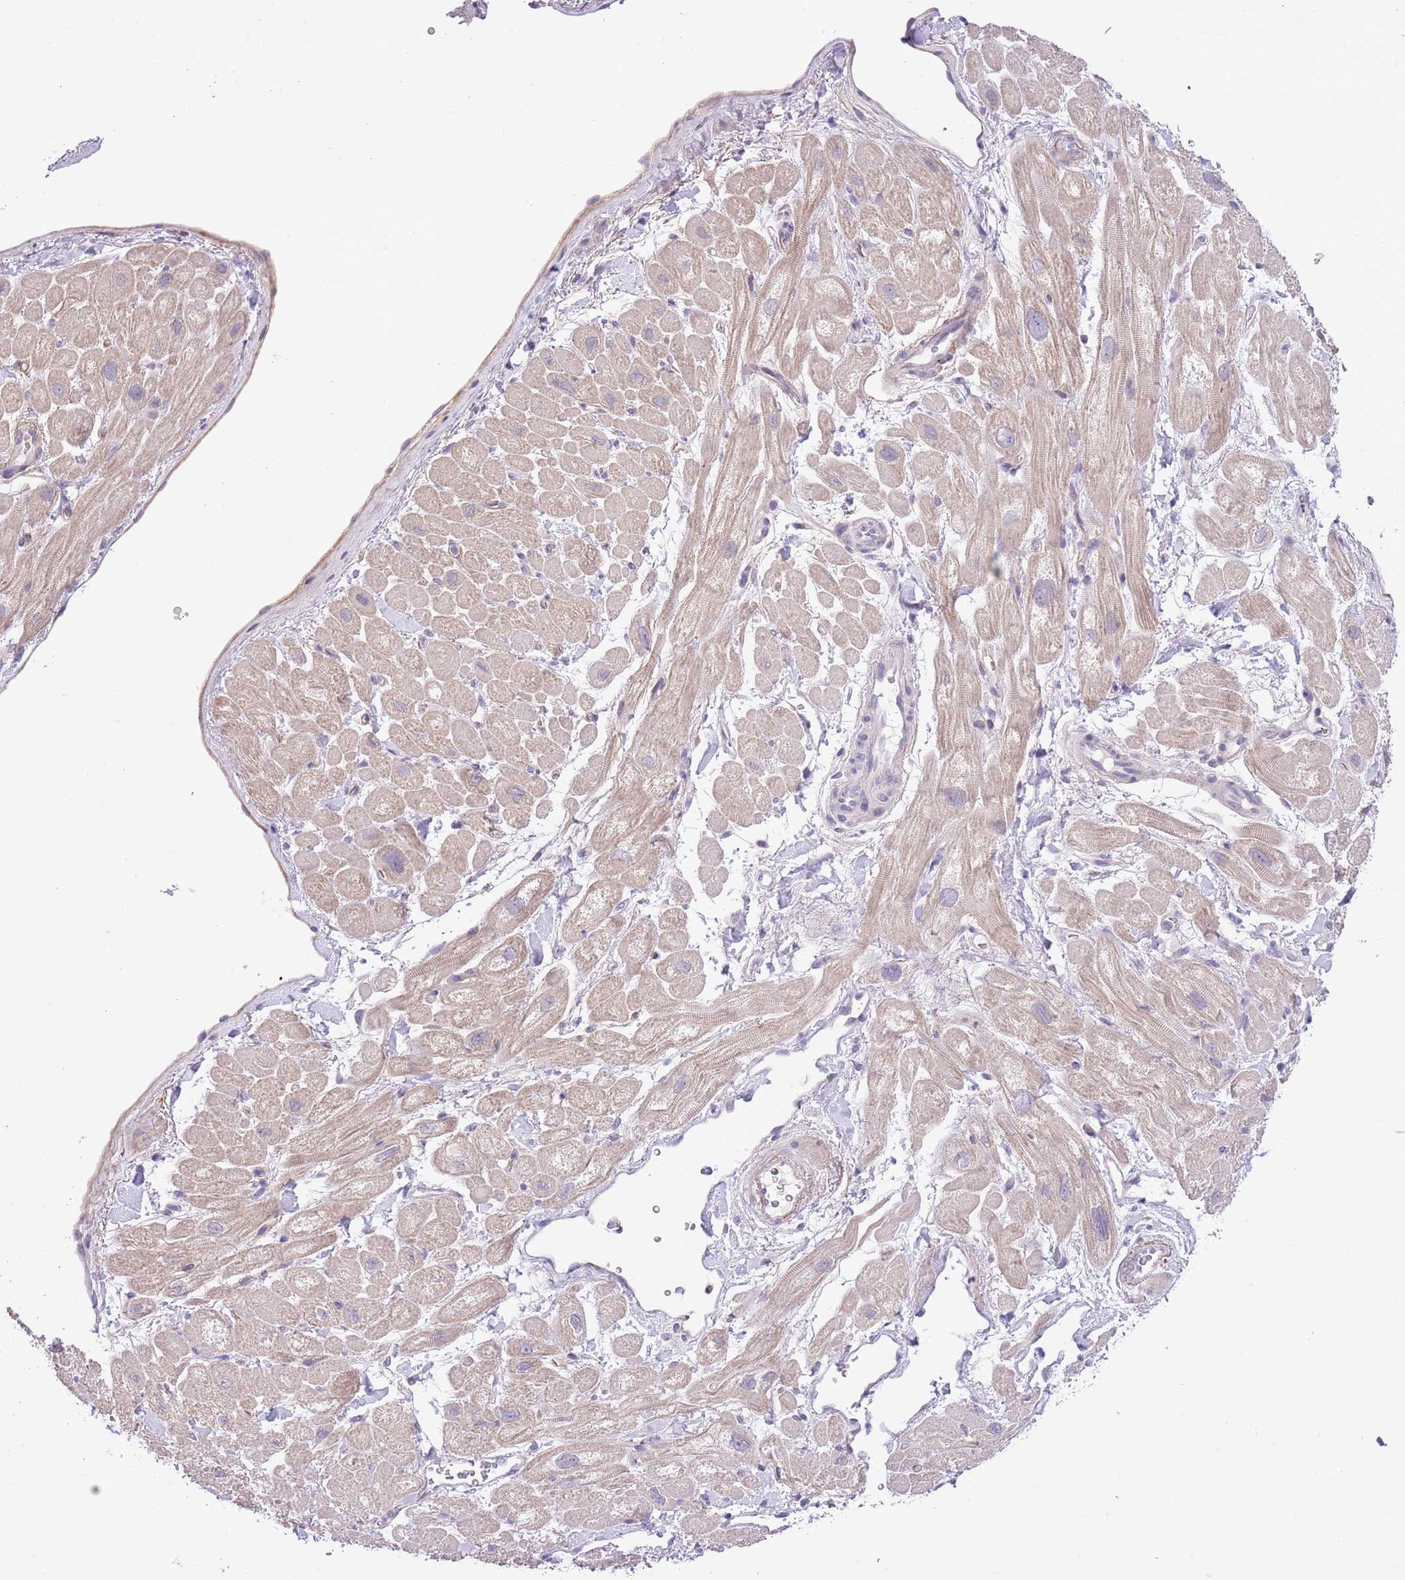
{"staining": {"intensity": "moderate", "quantity": "25%-75%", "location": "cytoplasmic/membranous"}, "tissue": "heart muscle", "cell_type": "Cardiomyocytes", "image_type": "normal", "snomed": [{"axis": "morphology", "description": "Normal tissue, NOS"}, {"axis": "topography", "description": "Heart"}], "caption": "IHC staining of benign heart muscle, which displays medium levels of moderate cytoplasmic/membranous staining in approximately 25%-75% of cardiomyocytes indicating moderate cytoplasmic/membranous protein staining. The staining was performed using DAB (brown) for protein detection and nuclei were counterstained in hematoxylin (blue).", "gene": "MIDN", "patient": {"sex": "male", "age": 65}}